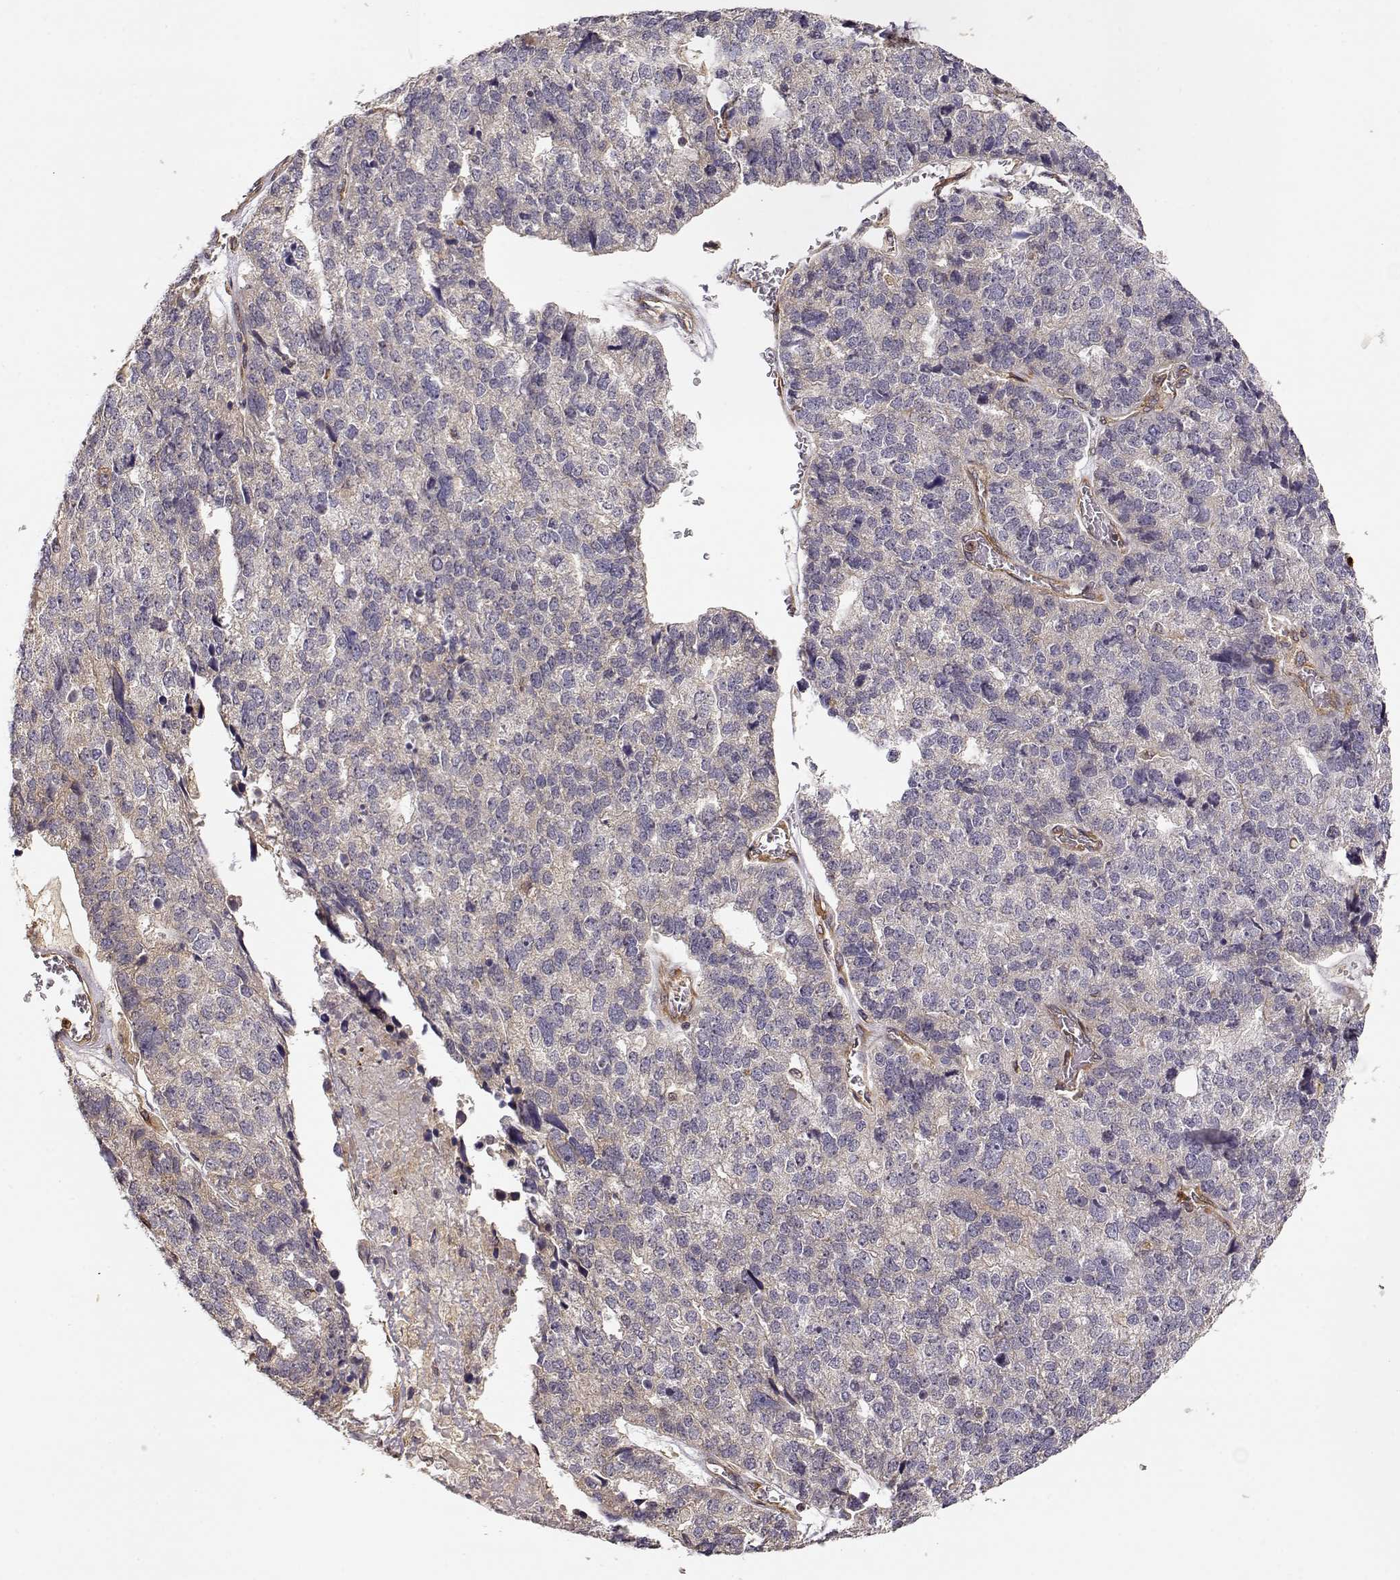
{"staining": {"intensity": "negative", "quantity": "none", "location": "none"}, "tissue": "stomach cancer", "cell_type": "Tumor cells", "image_type": "cancer", "snomed": [{"axis": "morphology", "description": "Adenocarcinoma, NOS"}, {"axis": "topography", "description": "Stomach"}], "caption": "Photomicrograph shows no protein positivity in tumor cells of adenocarcinoma (stomach) tissue.", "gene": "ARHGEF2", "patient": {"sex": "male", "age": 69}}